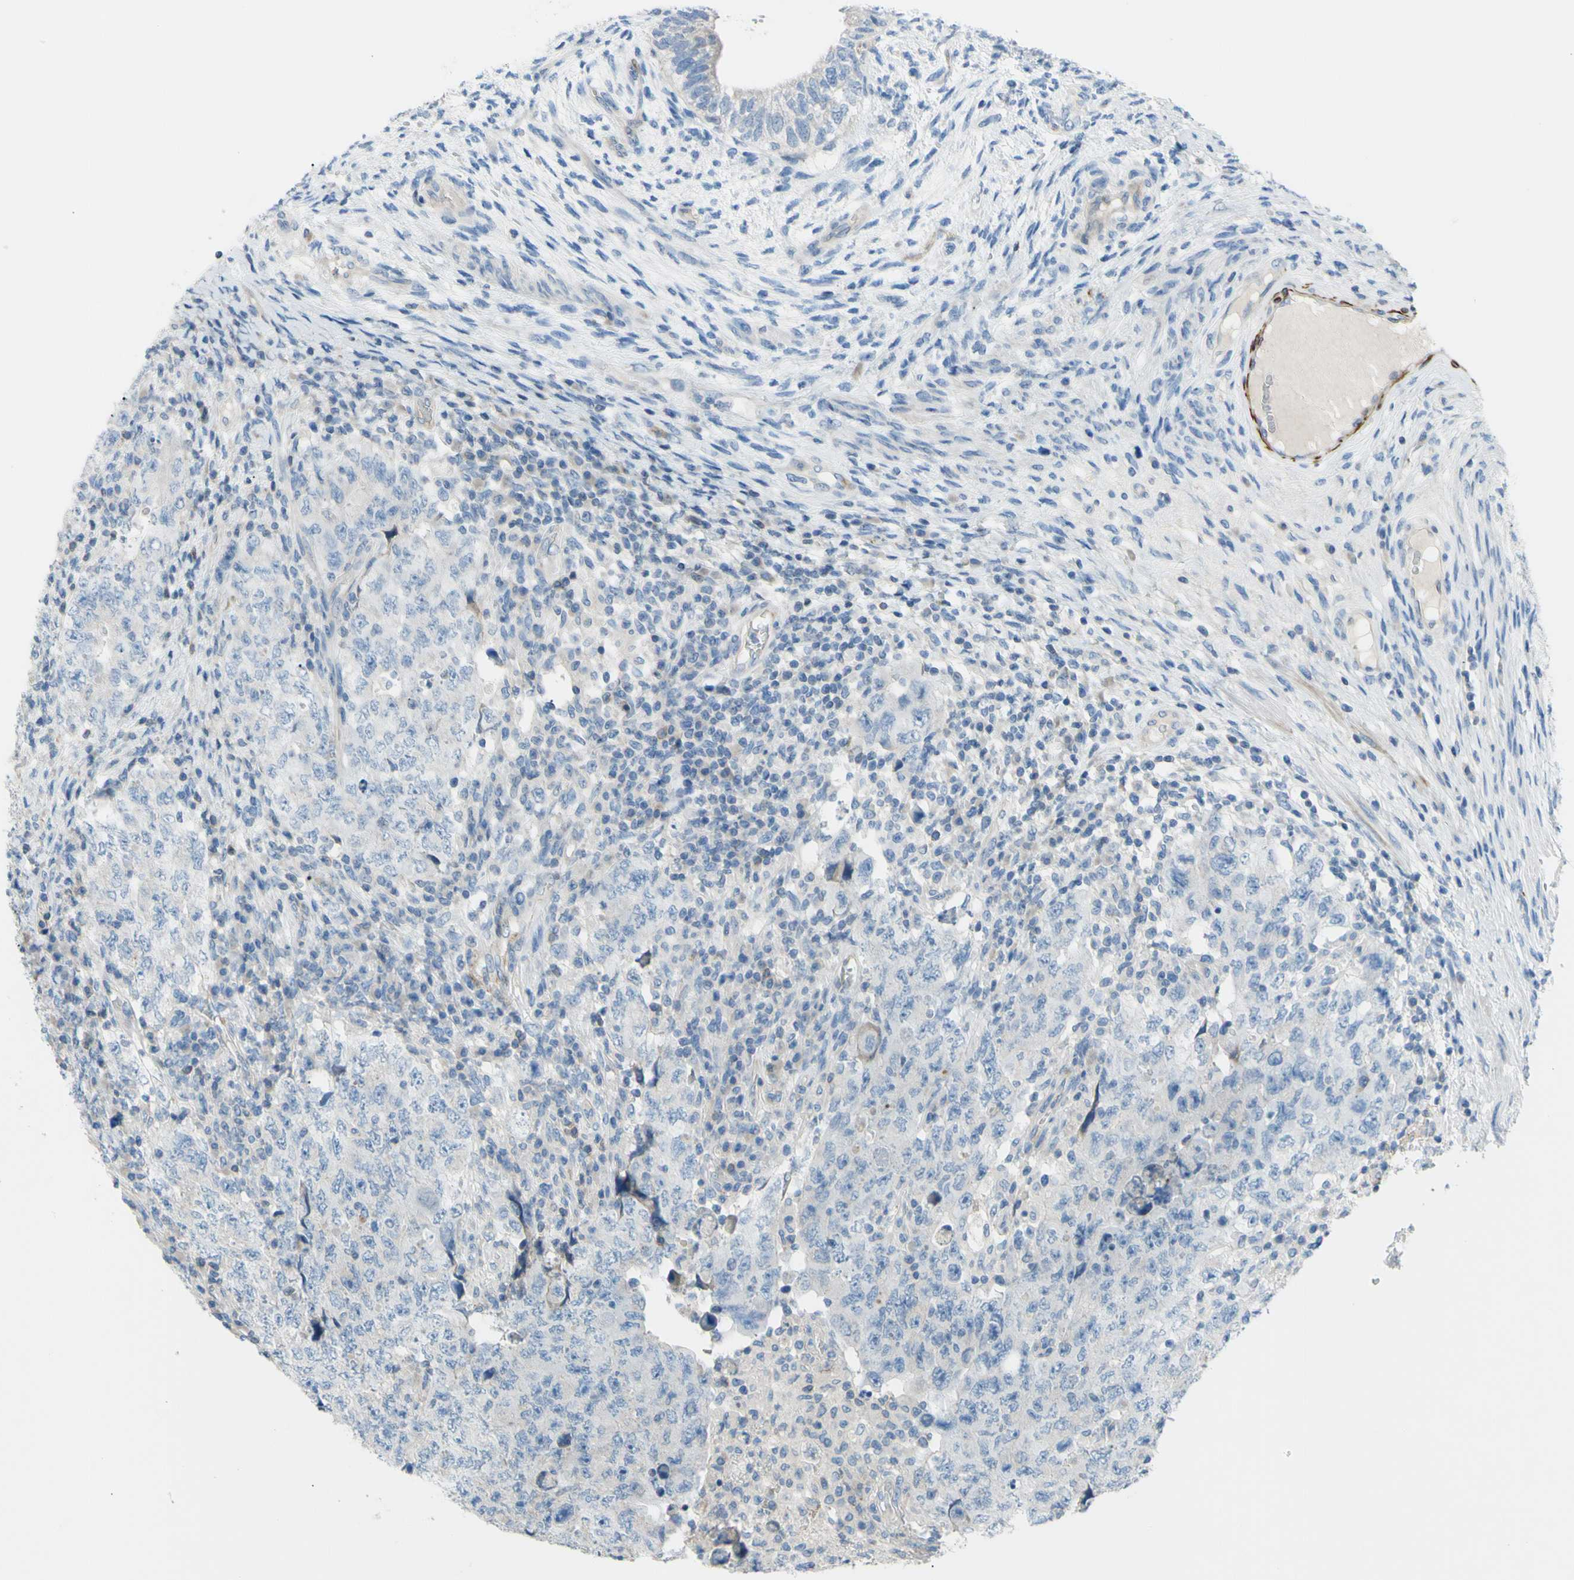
{"staining": {"intensity": "negative", "quantity": "none", "location": "none"}, "tissue": "testis cancer", "cell_type": "Tumor cells", "image_type": "cancer", "snomed": [{"axis": "morphology", "description": "Carcinoma, Embryonal, NOS"}, {"axis": "topography", "description": "Testis"}], "caption": "Tumor cells show no significant protein expression in testis cancer.", "gene": "PRRG2", "patient": {"sex": "male", "age": 26}}